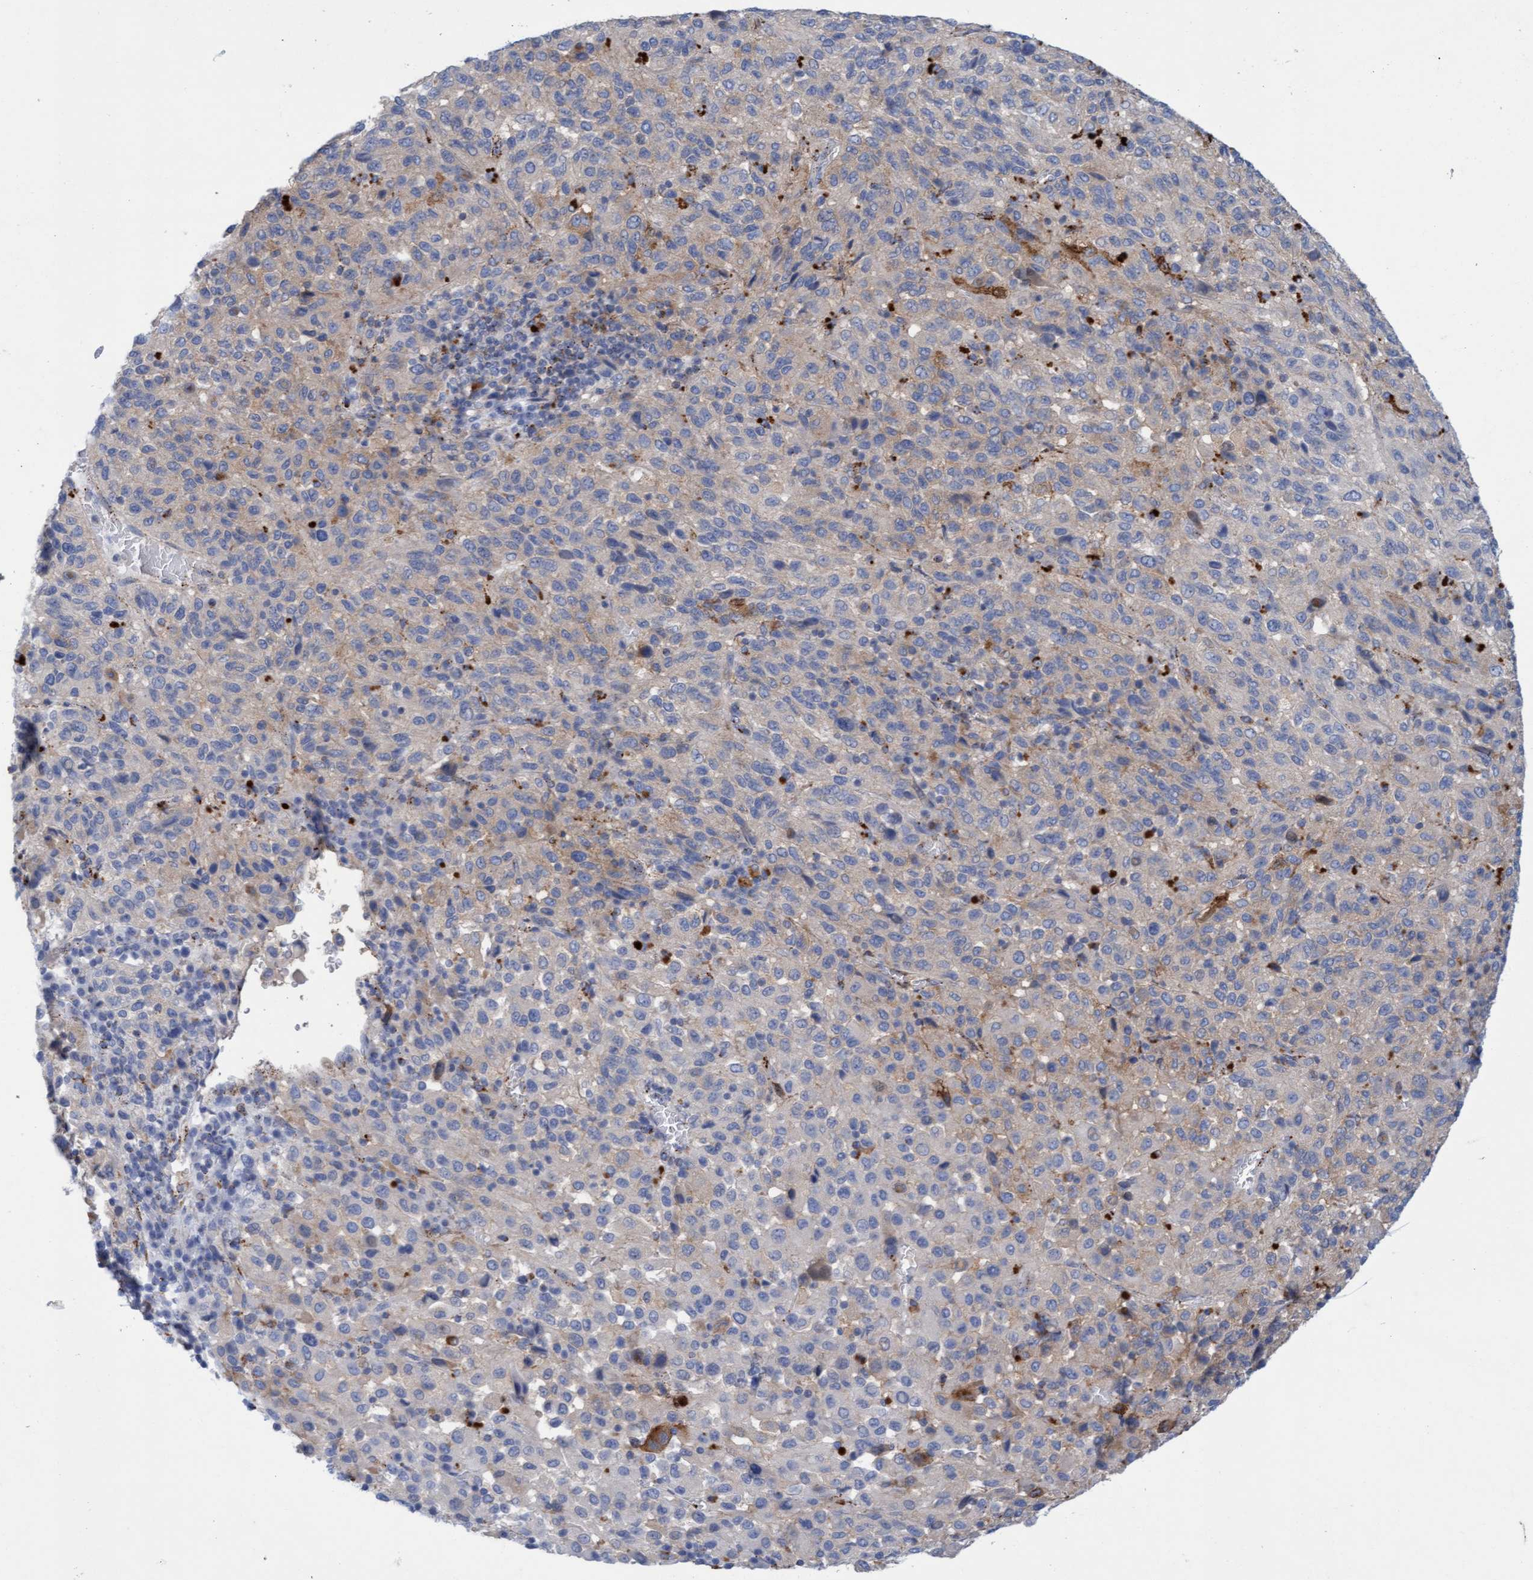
{"staining": {"intensity": "moderate", "quantity": "<25%", "location": "cytoplasmic/membranous"}, "tissue": "melanoma", "cell_type": "Tumor cells", "image_type": "cancer", "snomed": [{"axis": "morphology", "description": "Malignant melanoma, Metastatic site"}, {"axis": "topography", "description": "Lung"}], "caption": "Immunohistochemistry (DAB) staining of melanoma shows moderate cytoplasmic/membranous protein staining in approximately <25% of tumor cells.", "gene": "SGSH", "patient": {"sex": "male", "age": 64}}